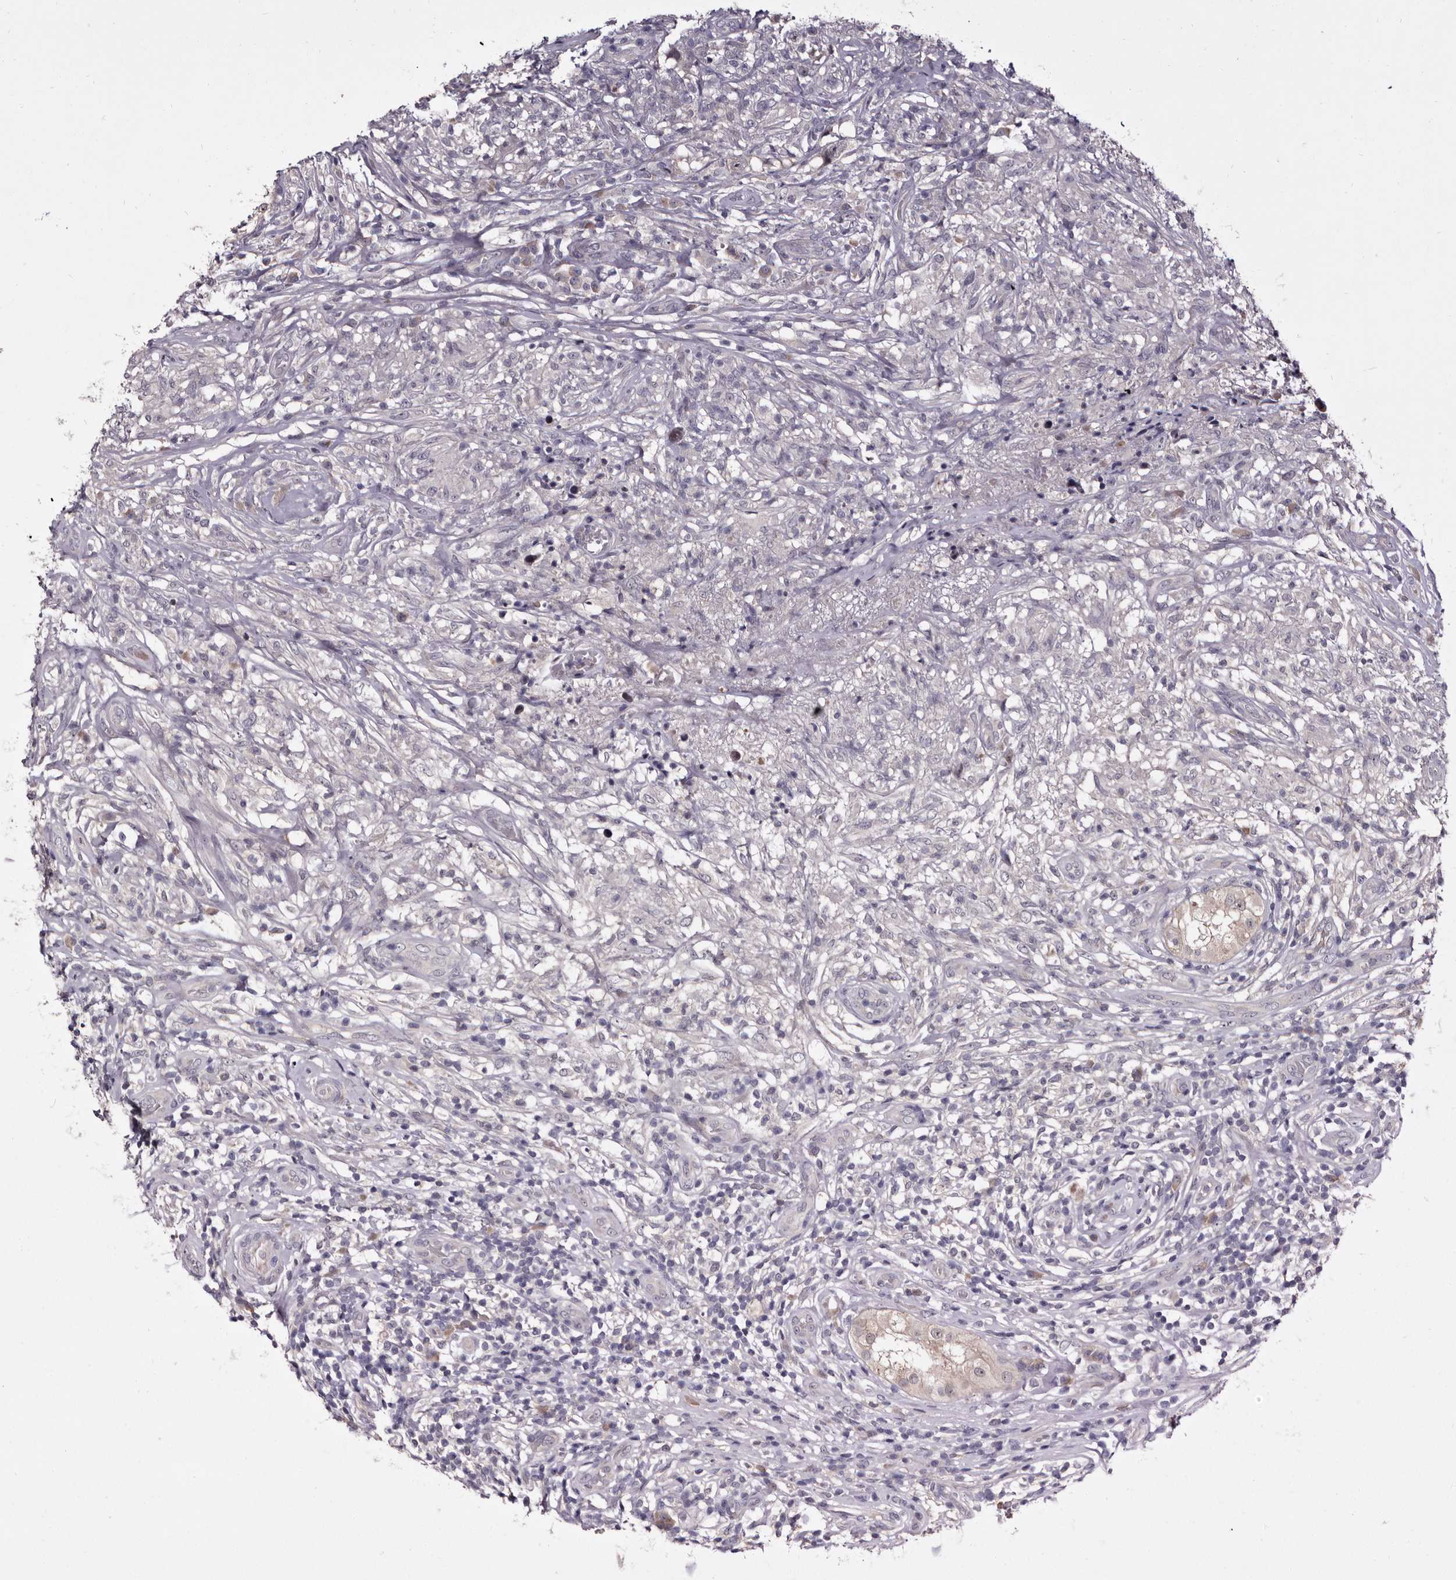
{"staining": {"intensity": "negative", "quantity": "none", "location": "none"}, "tissue": "testis cancer", "cell_type": "Tumor cells", "image_type": "cancer", "snomed": [{"axis": "morphology", "description": "Seminoma, NOS"}, {"axis": "topography", "description": "Testis"}], "caption": "Human testis seminoma stained for a protein using IHC displays no positivity in tumor cells.", "gene": "LANCL2", "patient": {"sex": "male", "age": 49}}